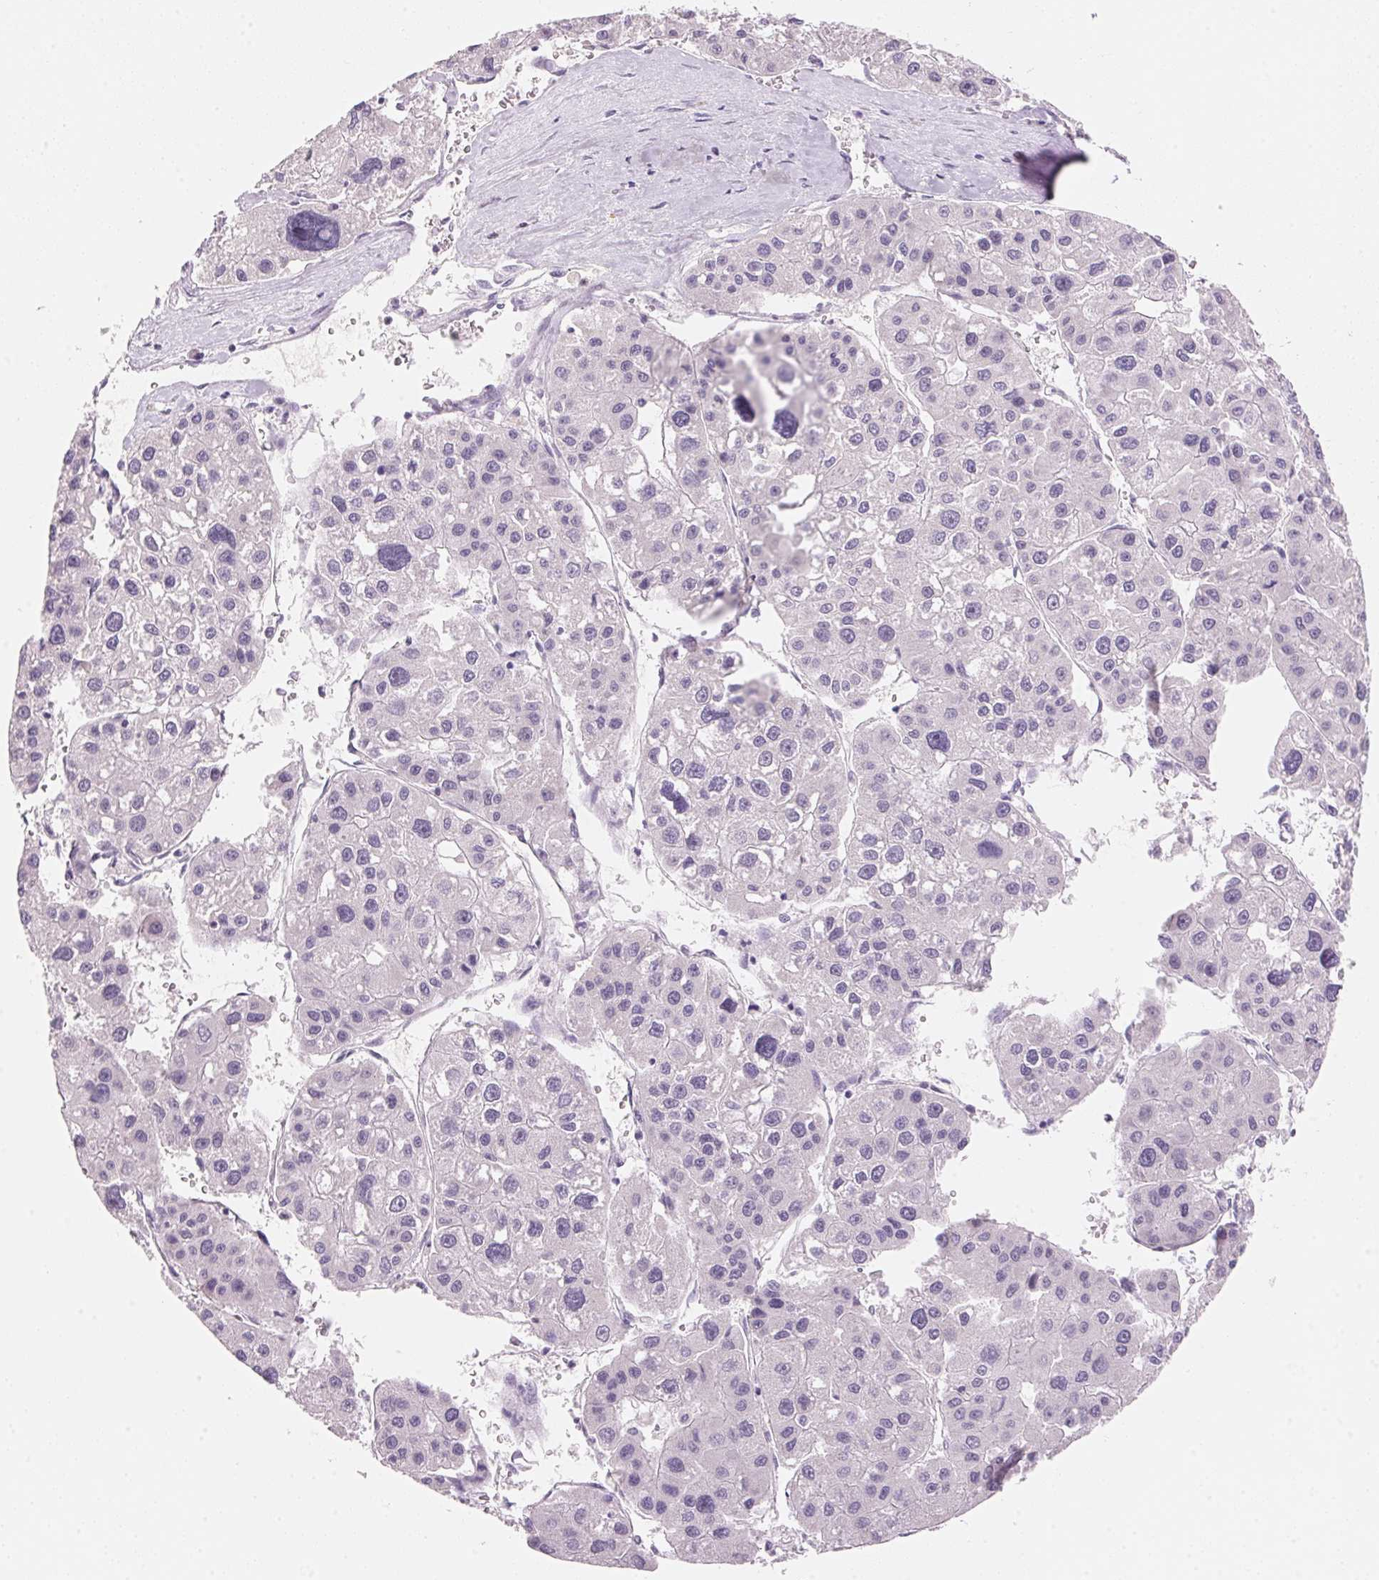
{"staining": {"intensity": "negative", "quantity": "none", "location": "none"}, "tissue": "liver cancer", "cell_type": "Tumor cells", "image_type": "cancer", "snomed": [{"axis": "morphology", "description": "Carcinoma, Hepatocellular, NOS"}, {"axis": "topography", "description": "Liver"}], "caption": "Human liver cancer (hepatocellular carcinoma) stained for a protein using IHC displays no expression in tumor cells.", "gene": "CYP11B1", "patient": {"sex": "male", "age": 73}}